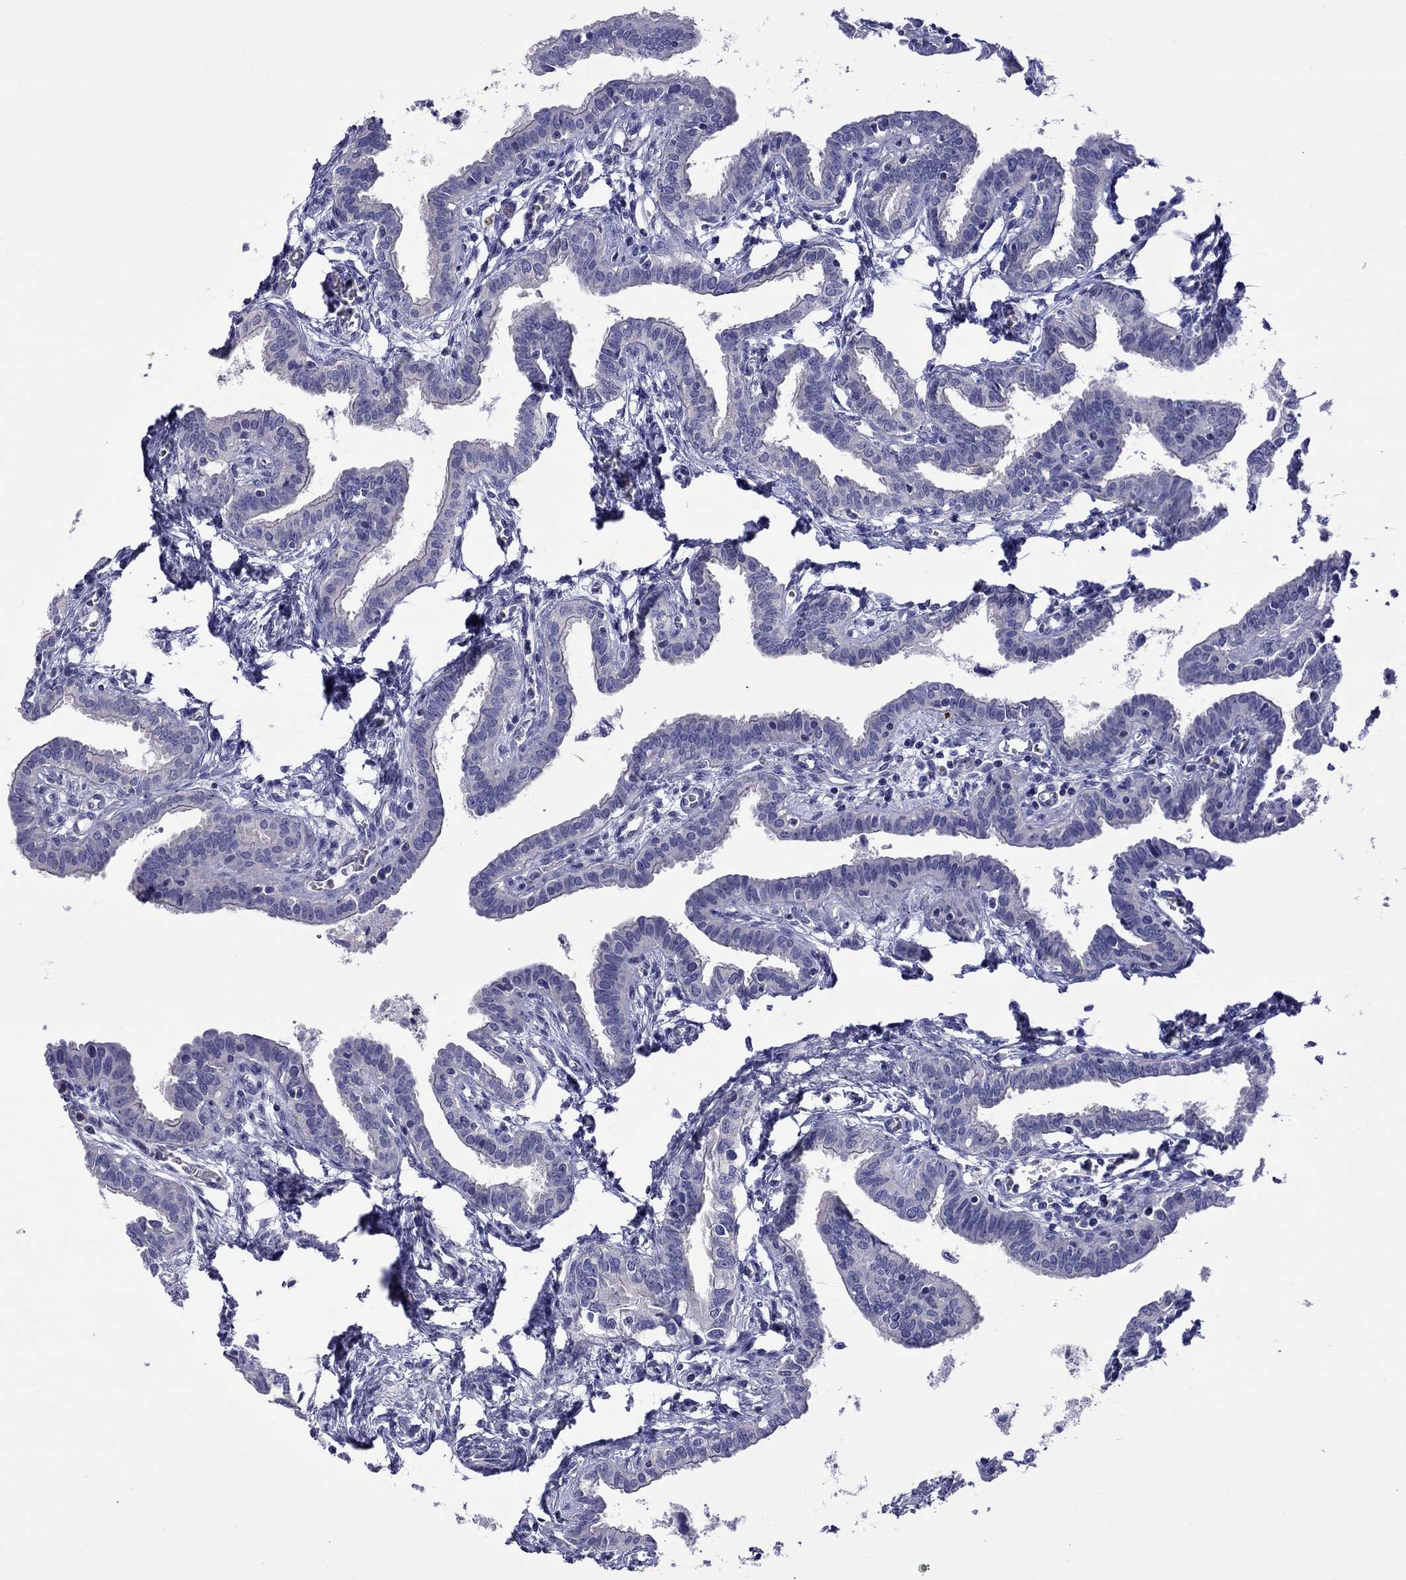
{"staining": {"intensity": "negative", "quantity": "none", "location": "none"}, "tissue": "fallopian tube", "cell_type": "Glandular cells", "image_type": "normal", "snomed": [{"axis": "morphology", "description": "Normal tissue, NOS"}, {"axis": "morphology", "description": "Carcinoma, endometroid"}, {"axis": "topography", "description": "Fallopian tube"}, {"axis": "topography", "description": "Ovary"}], "caption": "The histopathology image displays no staining of glandular cells in benign fallopian tube.", "gene": "STAR", "patient": {"sex": "female", "age": 42}}